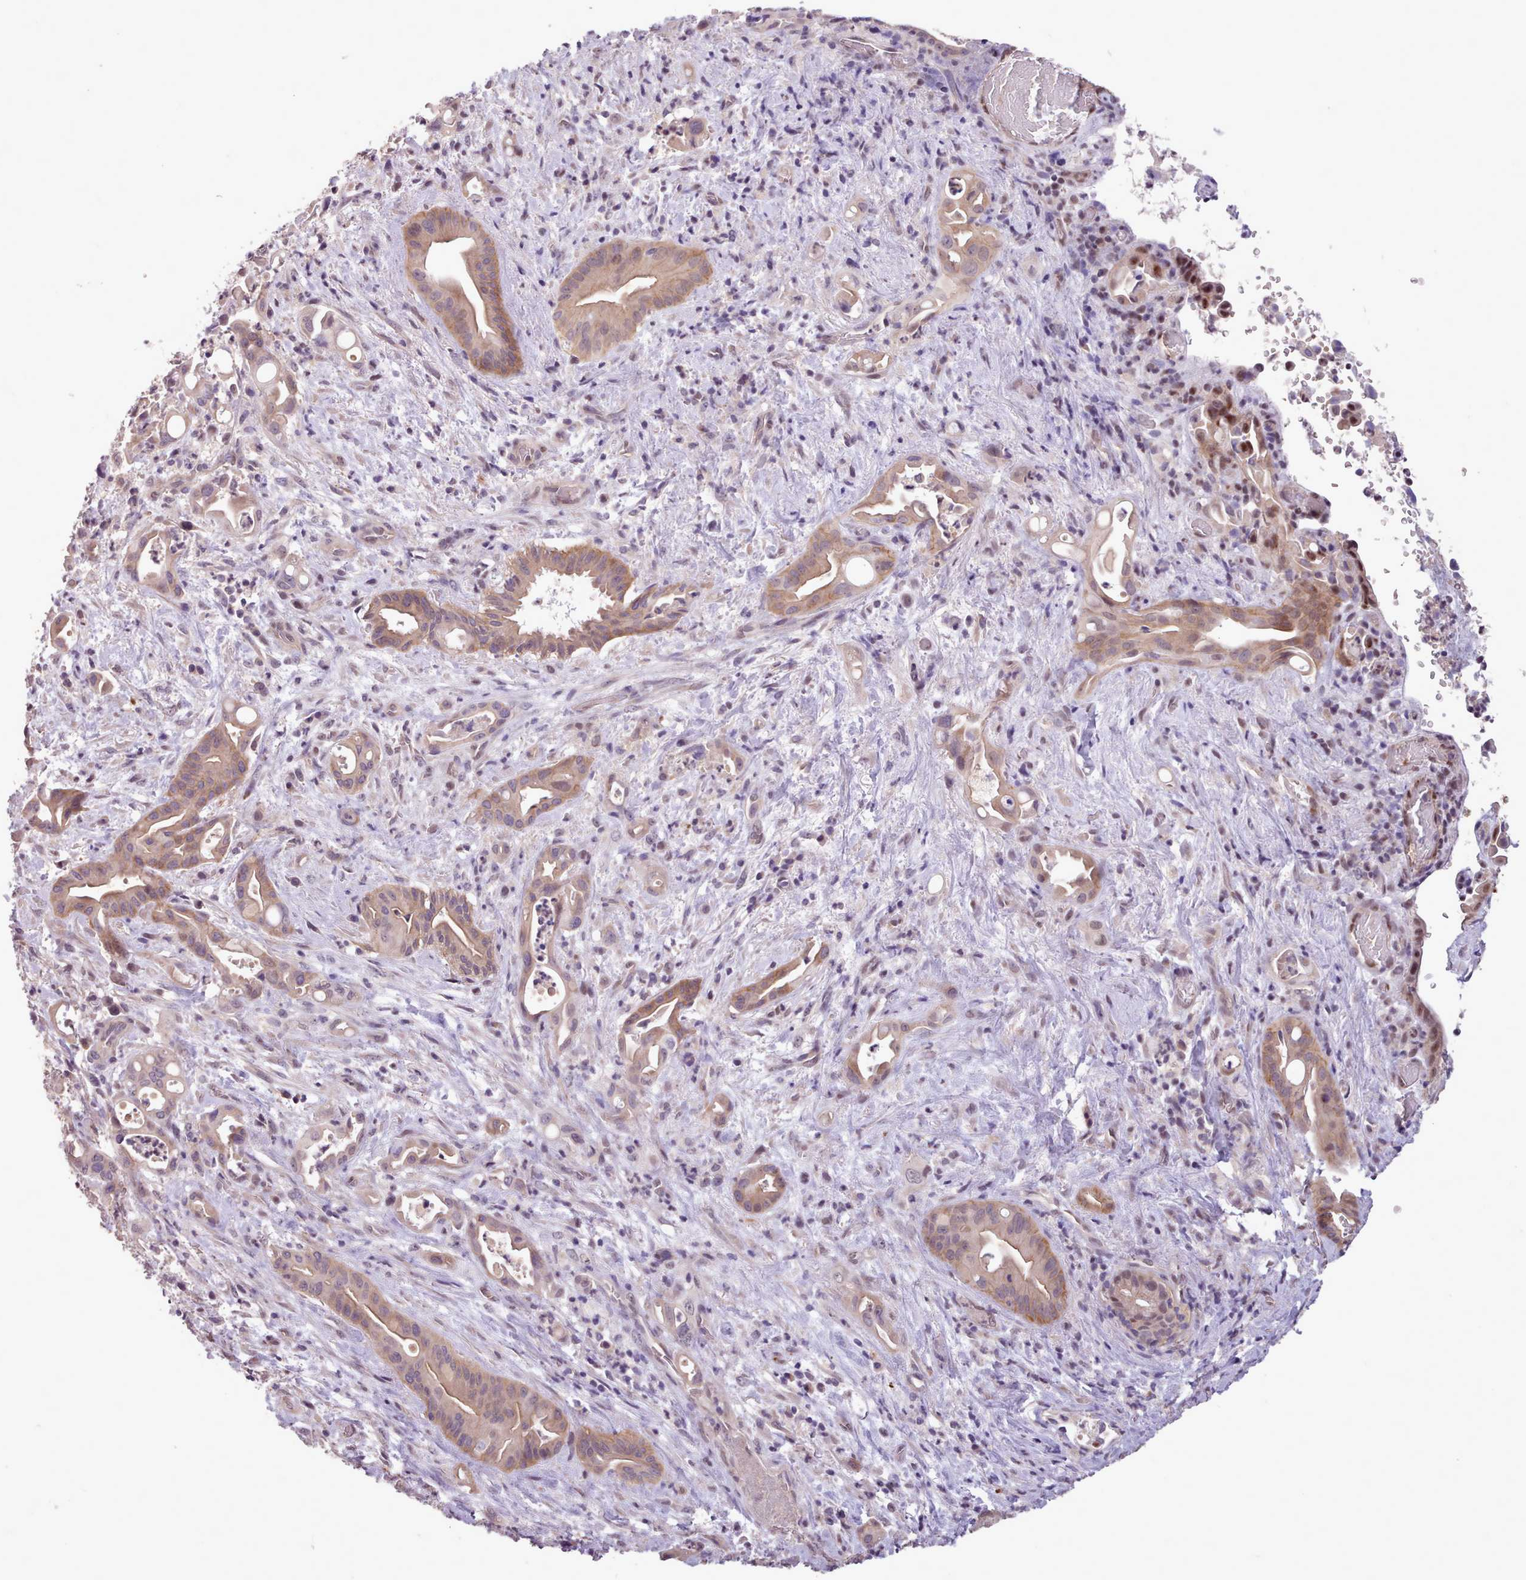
{"staining": {"intensity": "moderate", "quantity": "25%-75%", "location": "cytoplasmic/membranous,nuclear"}, "tissue": "liver cancer", "cell_type": "Tumor cells", "image_type": "cancer", "snomed": [{"axis": "morphology", "description": "Cholangiocarcinoma"}, {"axis": "topography", "description": "Liver"}], "caption": "IHC image of human cholangiocarcinoma (liver) stained for a protein (brown), which exhibits medium levels of moderate cytoplasmic/membranous and nuclear expression in about 25%-75% of tumor cells.", "gene": "ZNF607", "patient": {"sex": "female", "age": 68}}